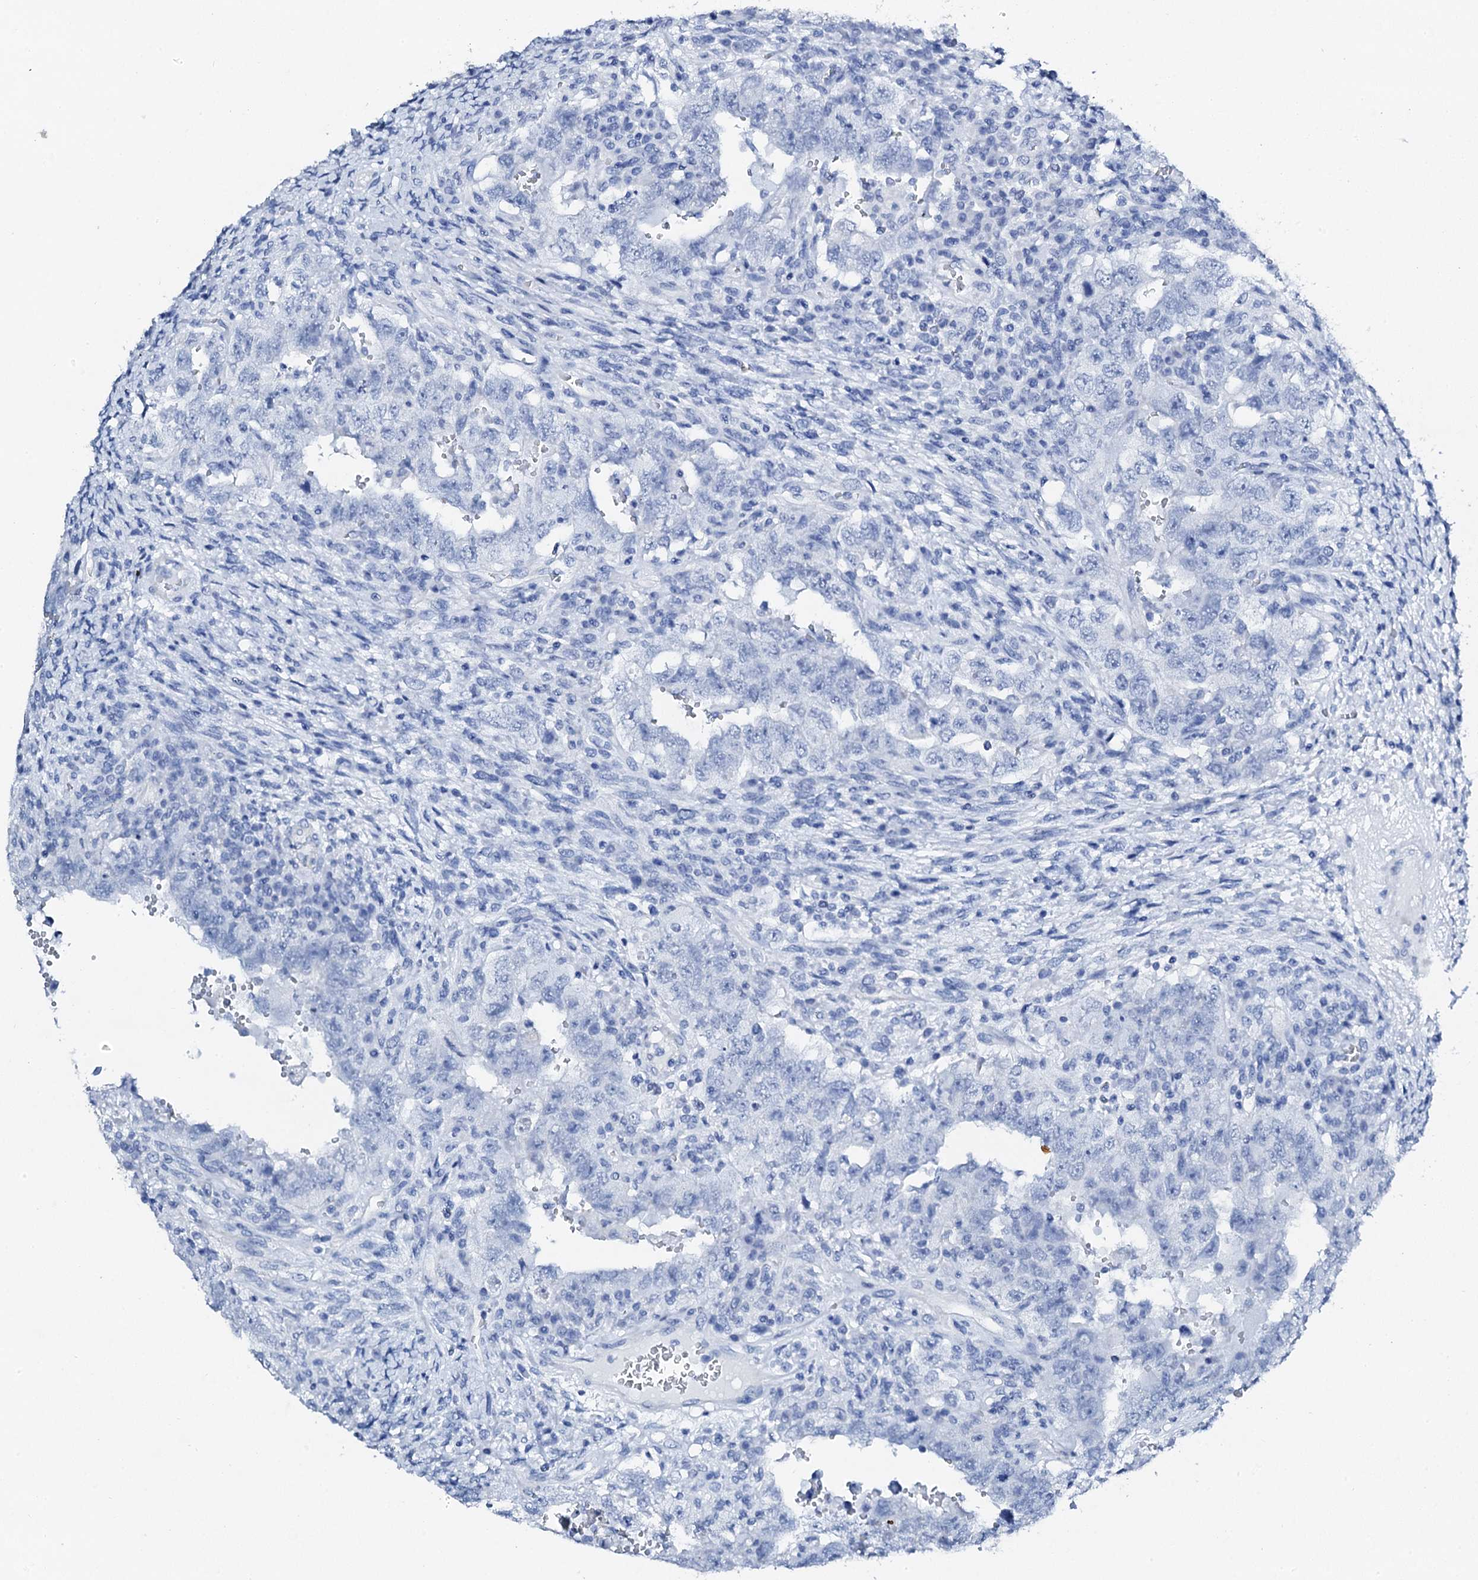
{"staining": {"intensity": "negative", "quantity": "none", "location": "none"}, "tissue": "testis cancer", "cell_type": "Tumor cells", "image_type": "cancer", "snomed": [{"axis": "morphology", "description": "Carcinoma, Embryonal, NOS"}, {"axis": "topography", "description": "Testis"}], "caption": "High power microscopy micrograph of an immunohistochemistry image of testis cancer, revealing no significant staining in tumor cells.", "gene": "PTH", "patient": {"sex": "male", "age": 26}}